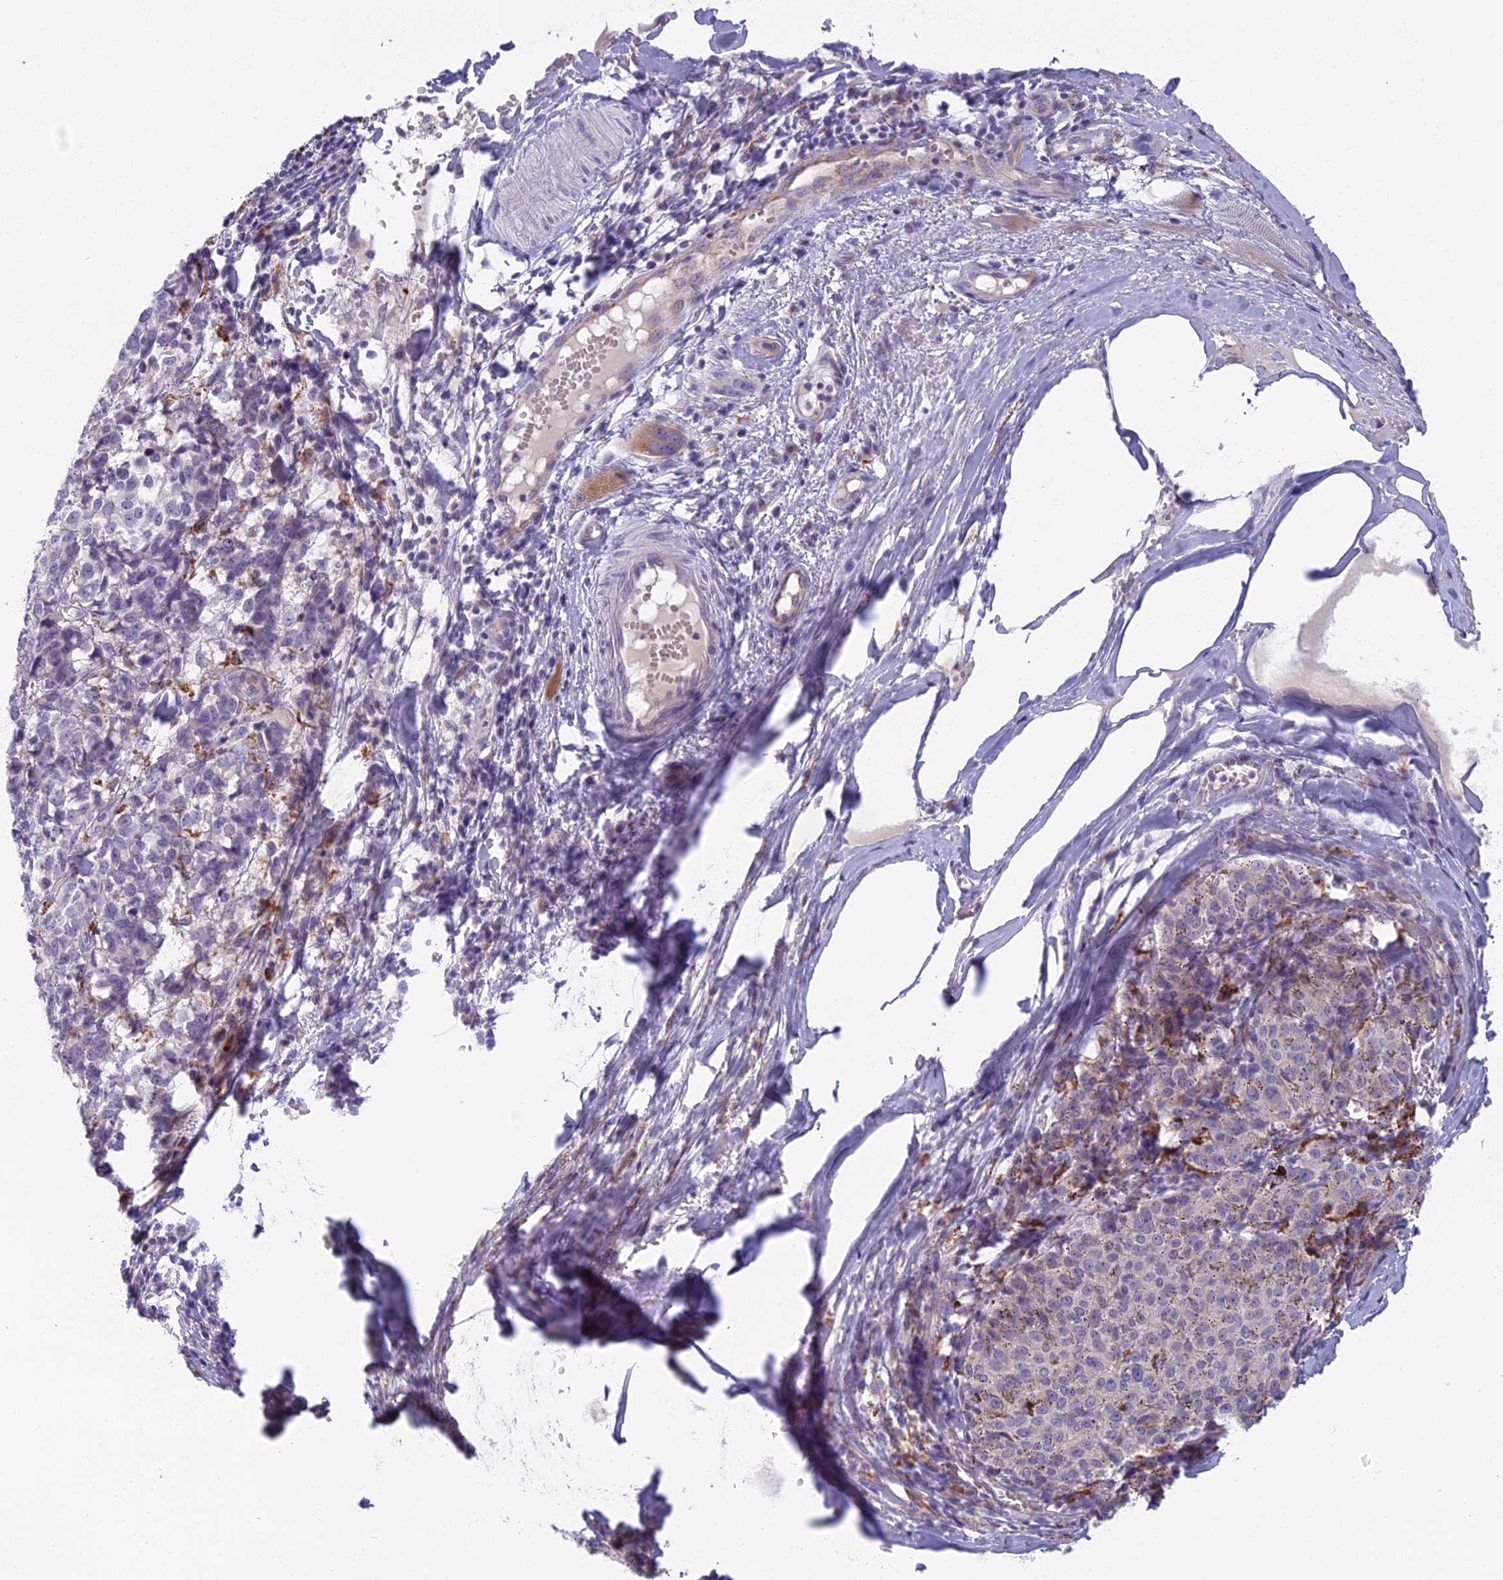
{"staining": {"intensity": "weak", "quantity": "<25%", "location": "cytoplasmic/membranous"}, "tissue": "melanoma", "cell_type": "Tumor cells", "image_type": "cancer", "snomed": [{"axis": "morphology", "description": "Malignant melanoma, NOS"}, {"axis": "topography", "description": "Skin"}], "caption": "This is an immunohistochemistry histopathology image of human malignant melanoma. There is no expression in tumor cells.", "gene": "SEMA7A", "patient": {"sex": "female", "age": 72}}